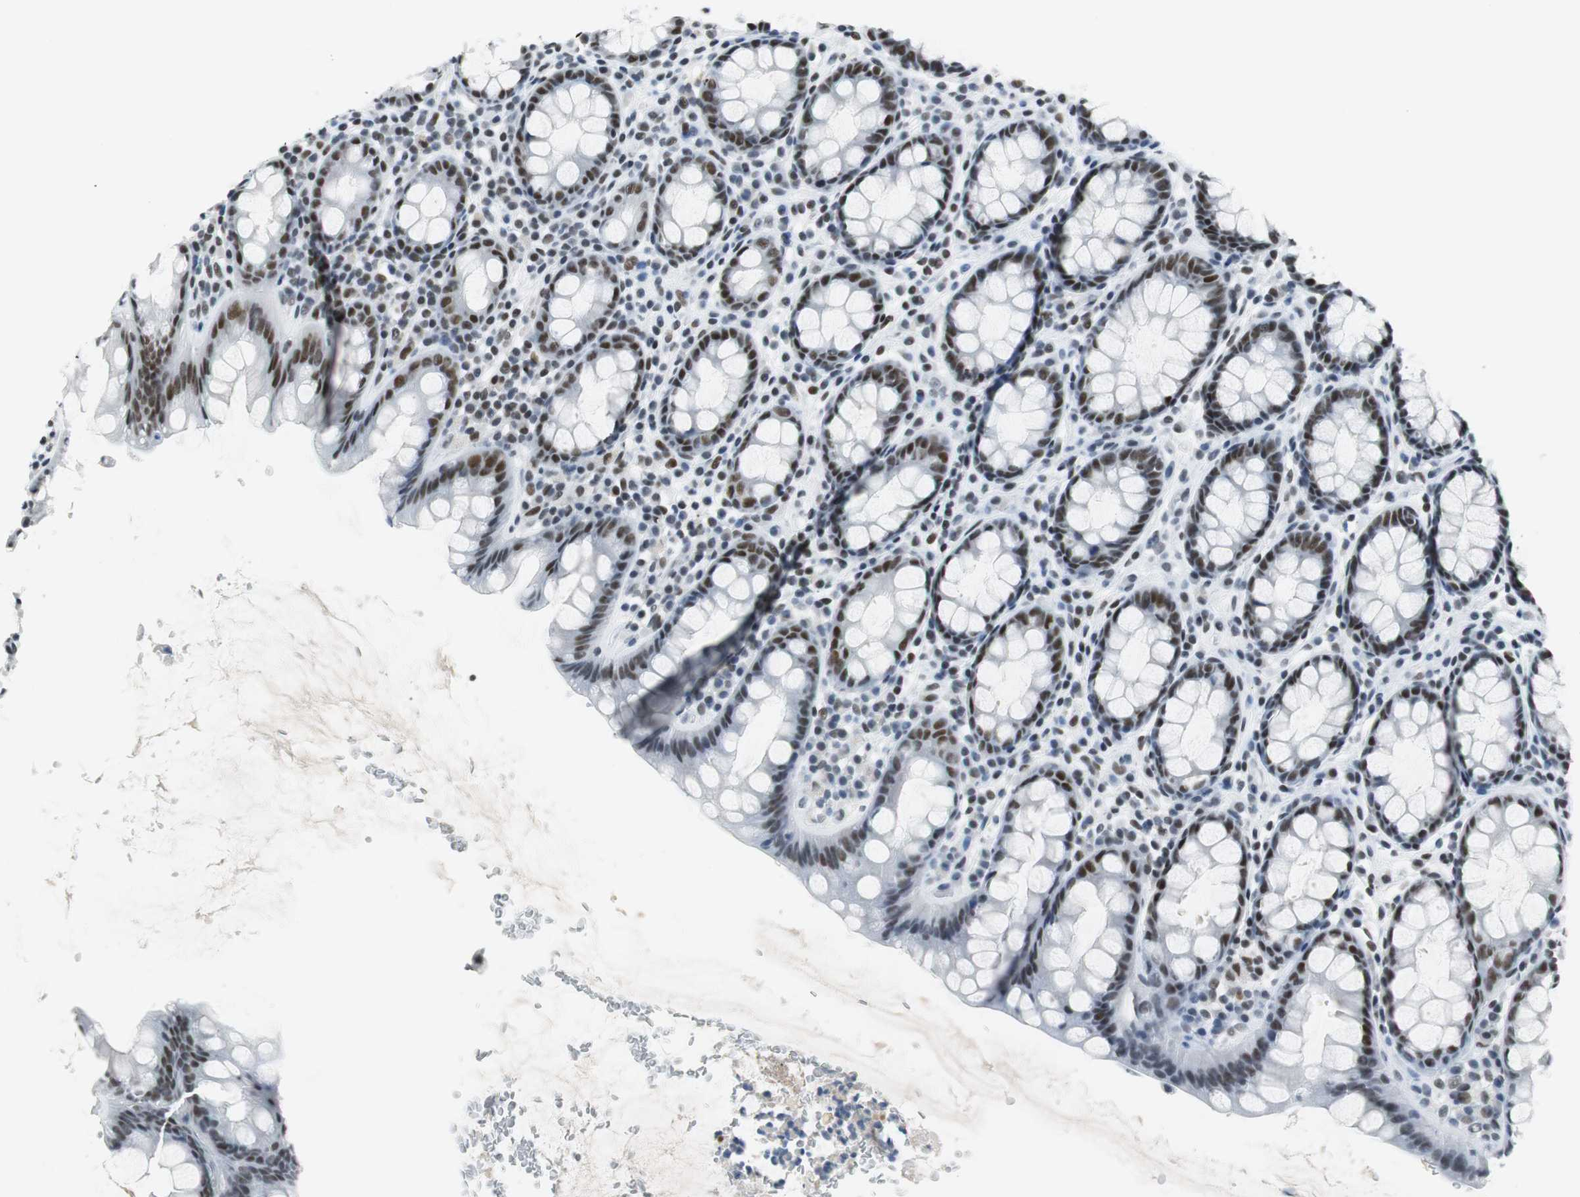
{"staining": {"intensity": "moderate", "quantity": ">75%", "location": "nuclear"}, "tissue": "rectum", "cell_type": "Glandular cells", "image_type": "normal", "snomed": [{"axis": "morphology", "description": "Normal tissue, NOS"}, {"axis": "topography", "description": "Rectum"}], "caption": "Protein expression analysis of unremarkable rectum reveals moderate nuclear positivity in approximately >75% of glandular cells.", "gene": "HDAC3", "patient": {"sex": "male", "age": 92}}